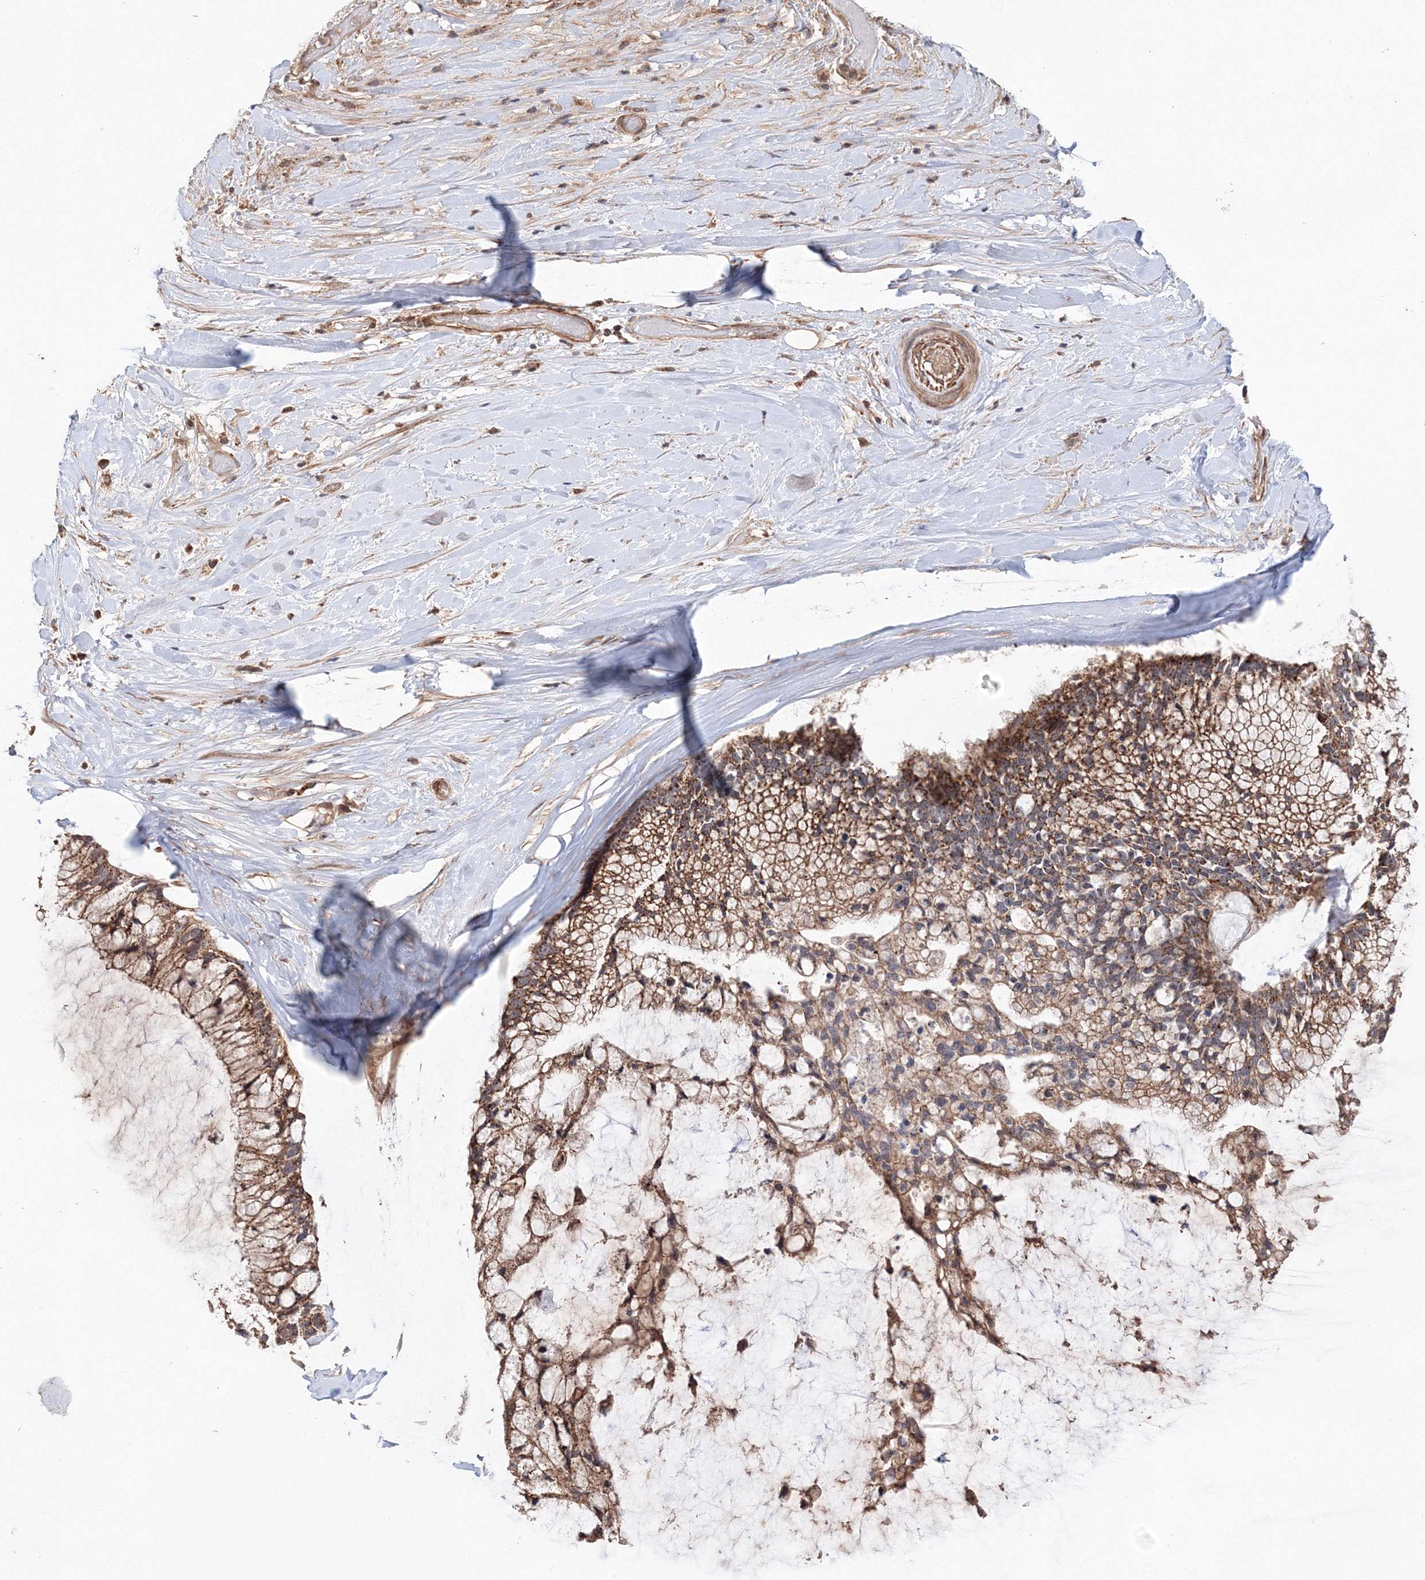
{"staining": {"intensity": "strong", "quantity": ">75%", "location": "cytoplasmic/membranous"}, "tissue": "ovarian cancer", "cell_type": "Tumor cells", "image_type": "cancer", "snomed": [{"axis": "morphology", "description": "Cystadenocarcinoma, mucinous, NOS"}, {"axis": "topography", "description": "Ovary"}], "caption": "Human ovarian cancer (mucinous cystadenocarcinoma) stained with a protein marker shows strong staining in tumor cells.", "gene": "NOA1", "patient": {"sex": "female", "age": 39}}